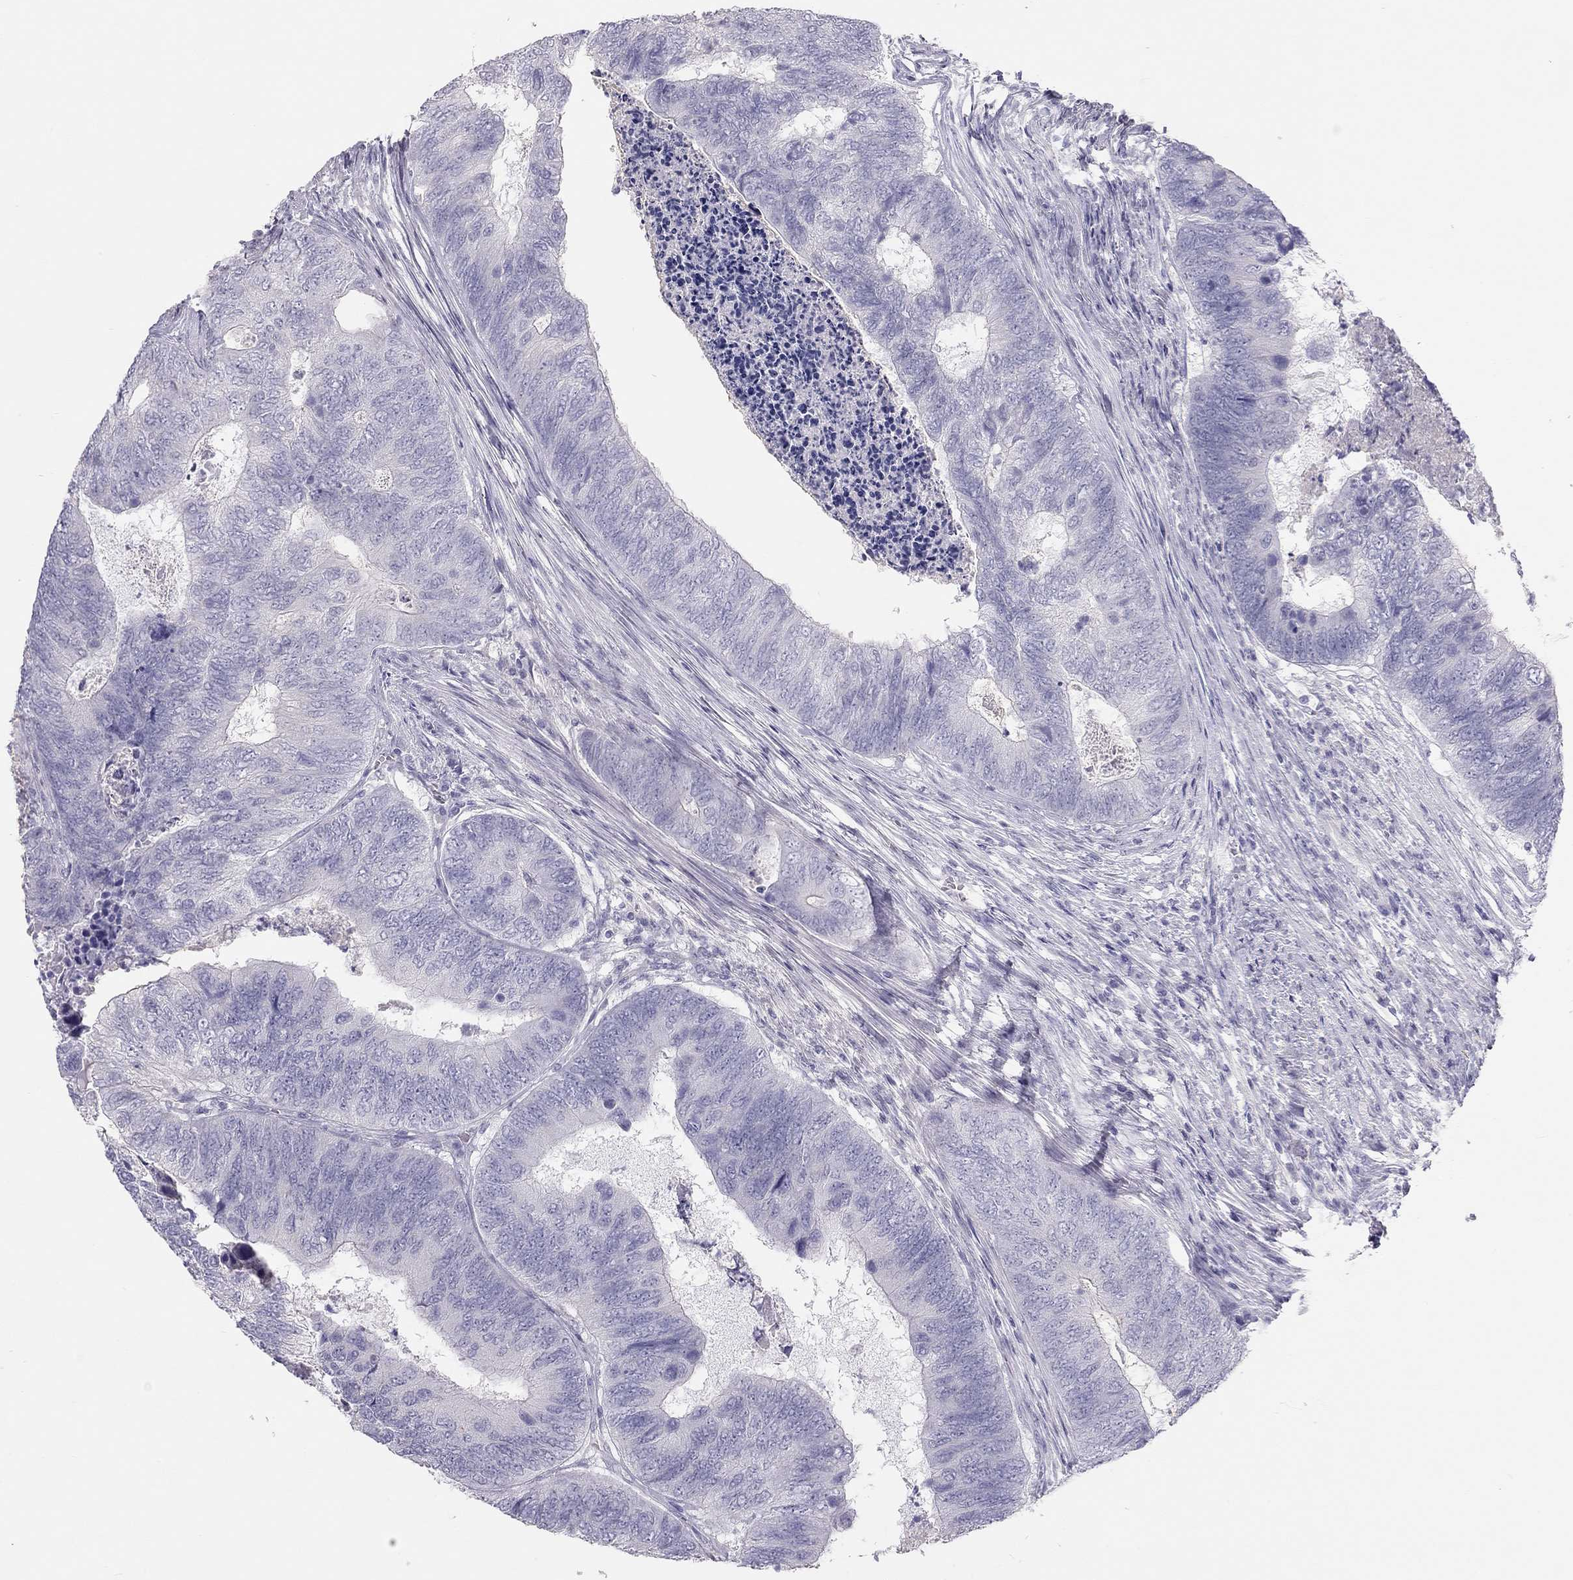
{"staining": {"intensity": "negative", "quantity": "none", "location": "none"}, "tissue": "colorectal cancer", "cell_type": "Tumor cells", "image_type": "cancer", "snomed": [{"axis": "morphology", "description": "Adenocarcinoma, NOS"}, {"axis": "topography", "description": "Colon"}], "caption": "Tumor cells are negative for protein expression in human colorectal cancer (adenocarcinoma).", "gene": "SPATA12", "patient": {"sex": "female", "age": 67}}